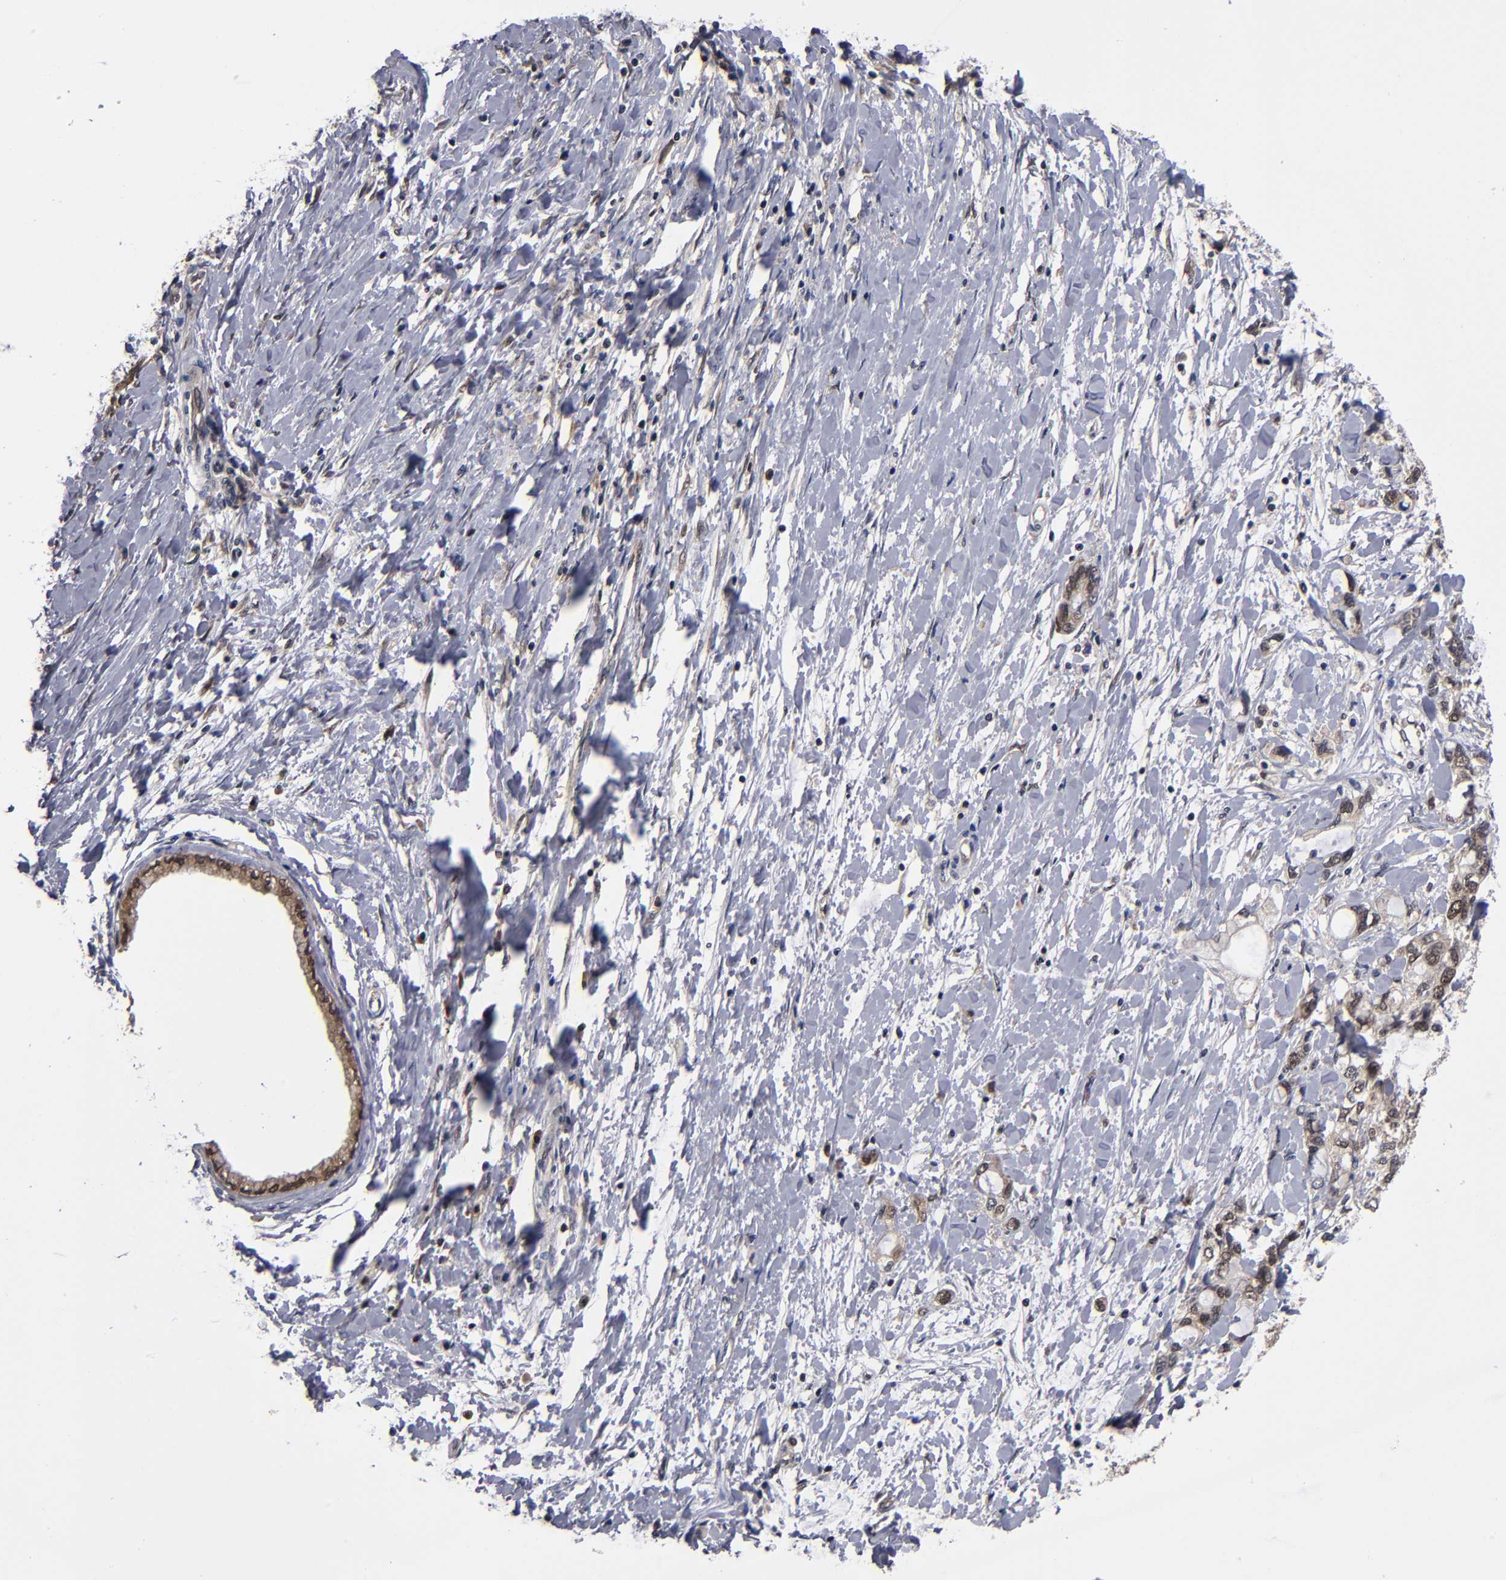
{"staining": {"intensity": "weak", "quantity": "25%-75%", "location": "cytoplasmic/membranous,nuclear"}, "tissue": "pancreatic cancer", "cell_type": "Tumor cells", "image_type": "cancer", "snomed": [{"axis": "morphology", "description": "Adenocarcinoma, NOS"}, {"axis": "topography", "description": "Pancreas"}], "caption": "A brown stain highlights weak cytoplasmic/membranous and nuclear positivity of a protein in pancreatic cancer (adenocarcinoma) tumor cells.", "gene": "ALG13", "patient": {"sex": "male", "age": 79}}